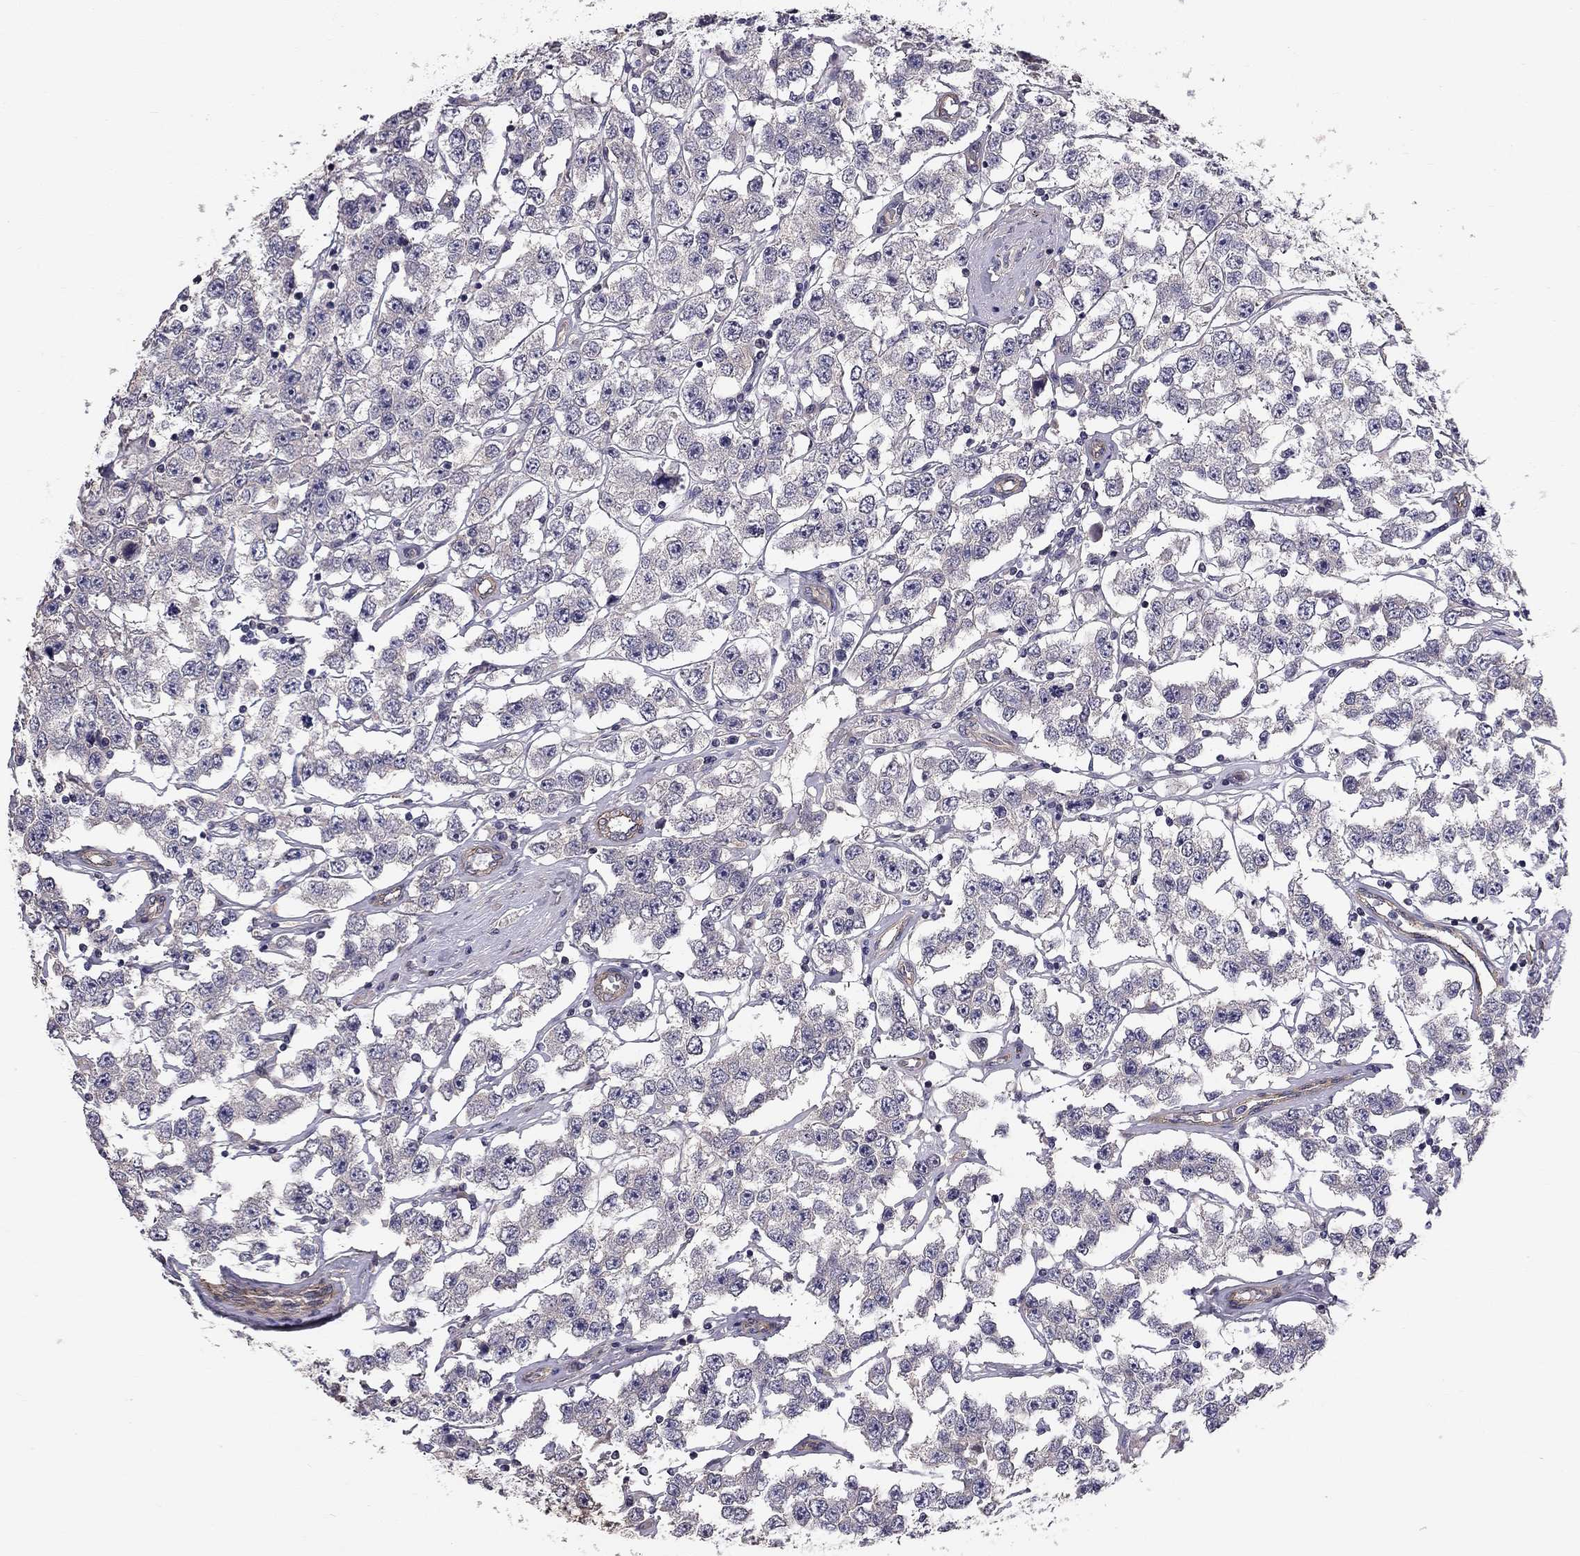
{"staining": {"intensity": "negative", "quantity": "none", "location": "none"}, "tissue": "testis cancer", "cell_type": "Tumor cells", "image_type": "cancer", "snomed": [{"axis": "morphology", "description": "Seminoma, NOS"}, {"axis": "topography", "description": "Testis"}], "caption": "Testis seminoma was stained to show a protein in brown. There is no significant positivity in tumor cells.", "gene": "GJB4", "patient": {"sex": "male", "age": 52}}